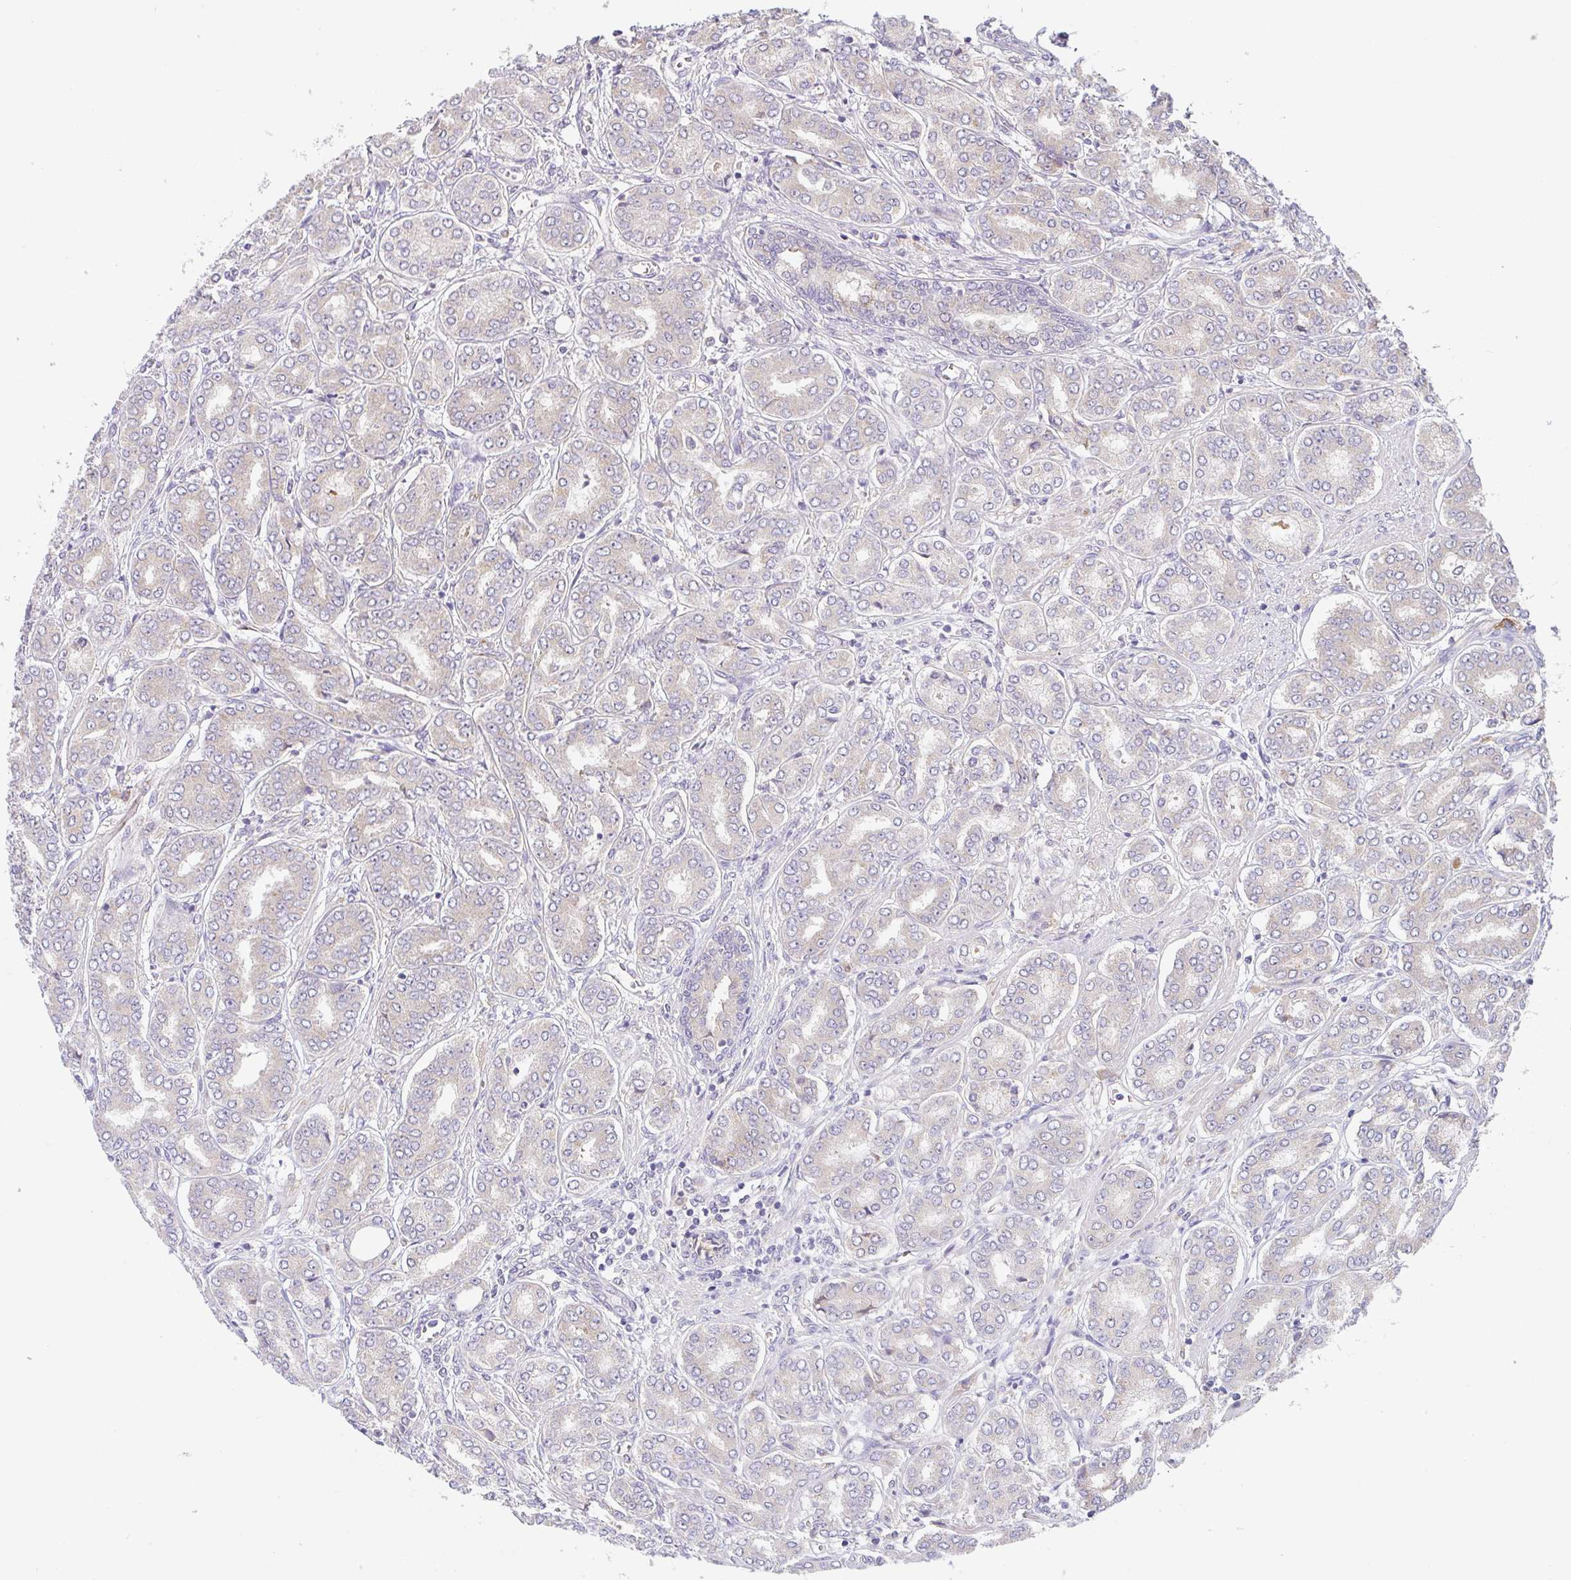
{"staining": {"intensity": "weak", "quantity": "25%-75%", "location": "cytoplasmic/membranous"}, "tissue": "prostate cancer", "cell_type": "Tumor cells", "image_type": "cancer", "snomed": [{"axis": "morphology", "description": "Adenocarcinoma, High grade"}, {"axis": "topography", "description": "Prostate"}], "caption": "Immunohistochemistry of human high-grade adenocarcinoma (prostate) shows low levels of weak cytoplasmic/membranous positivity in approximately 25%-75% of tumor cells.", "gene": "TSPAN31", "patient": {"sex": "male", "age": 72}}